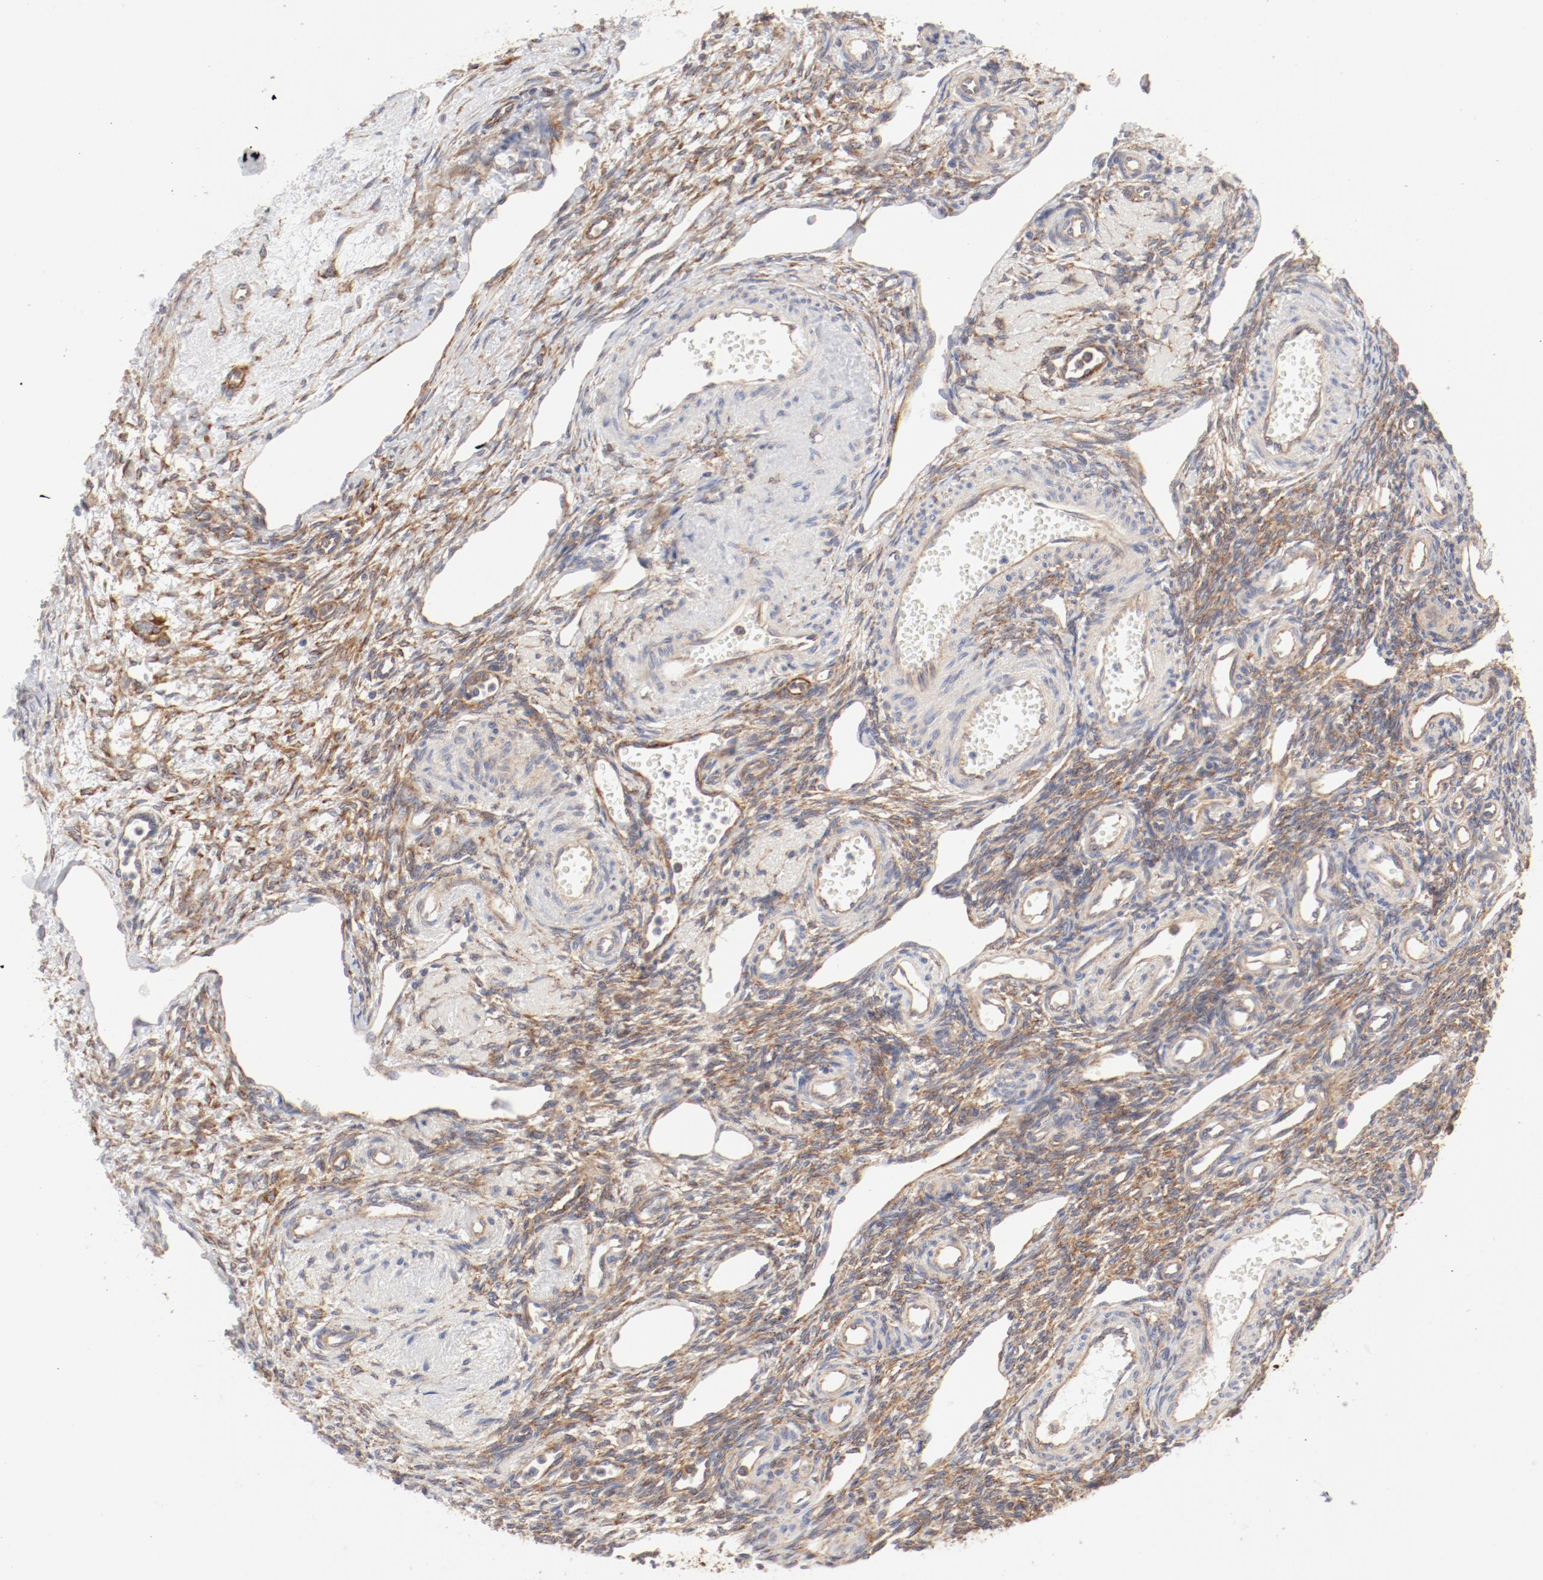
{"staining": {"intensity": "moderate", "quantity": ">75%", "location": "cytoplasmic/membranous"}, "tissue": "ovary", "cell_type": "Follicle cells", "image_type": "normal", "snomed": [{"axis": "morphology", "description": "Normal tissue, NOS"}, {"axis": "topography", "description": "Ovary"}], "caption": "An immunohistochemistry photomicrograph of benign tissue is shown. Protein staining in brown shows moderate cytoplasmic/membranous positivity in ovary within follicle cells. The staining was performed using DAB to visualize the protein expression in brown, while the nuclei were stained in blue with hematoxylin (Magnification: 20x).", "gene": "AP2A1", "patient": {"sex": "female", "age": 33}}